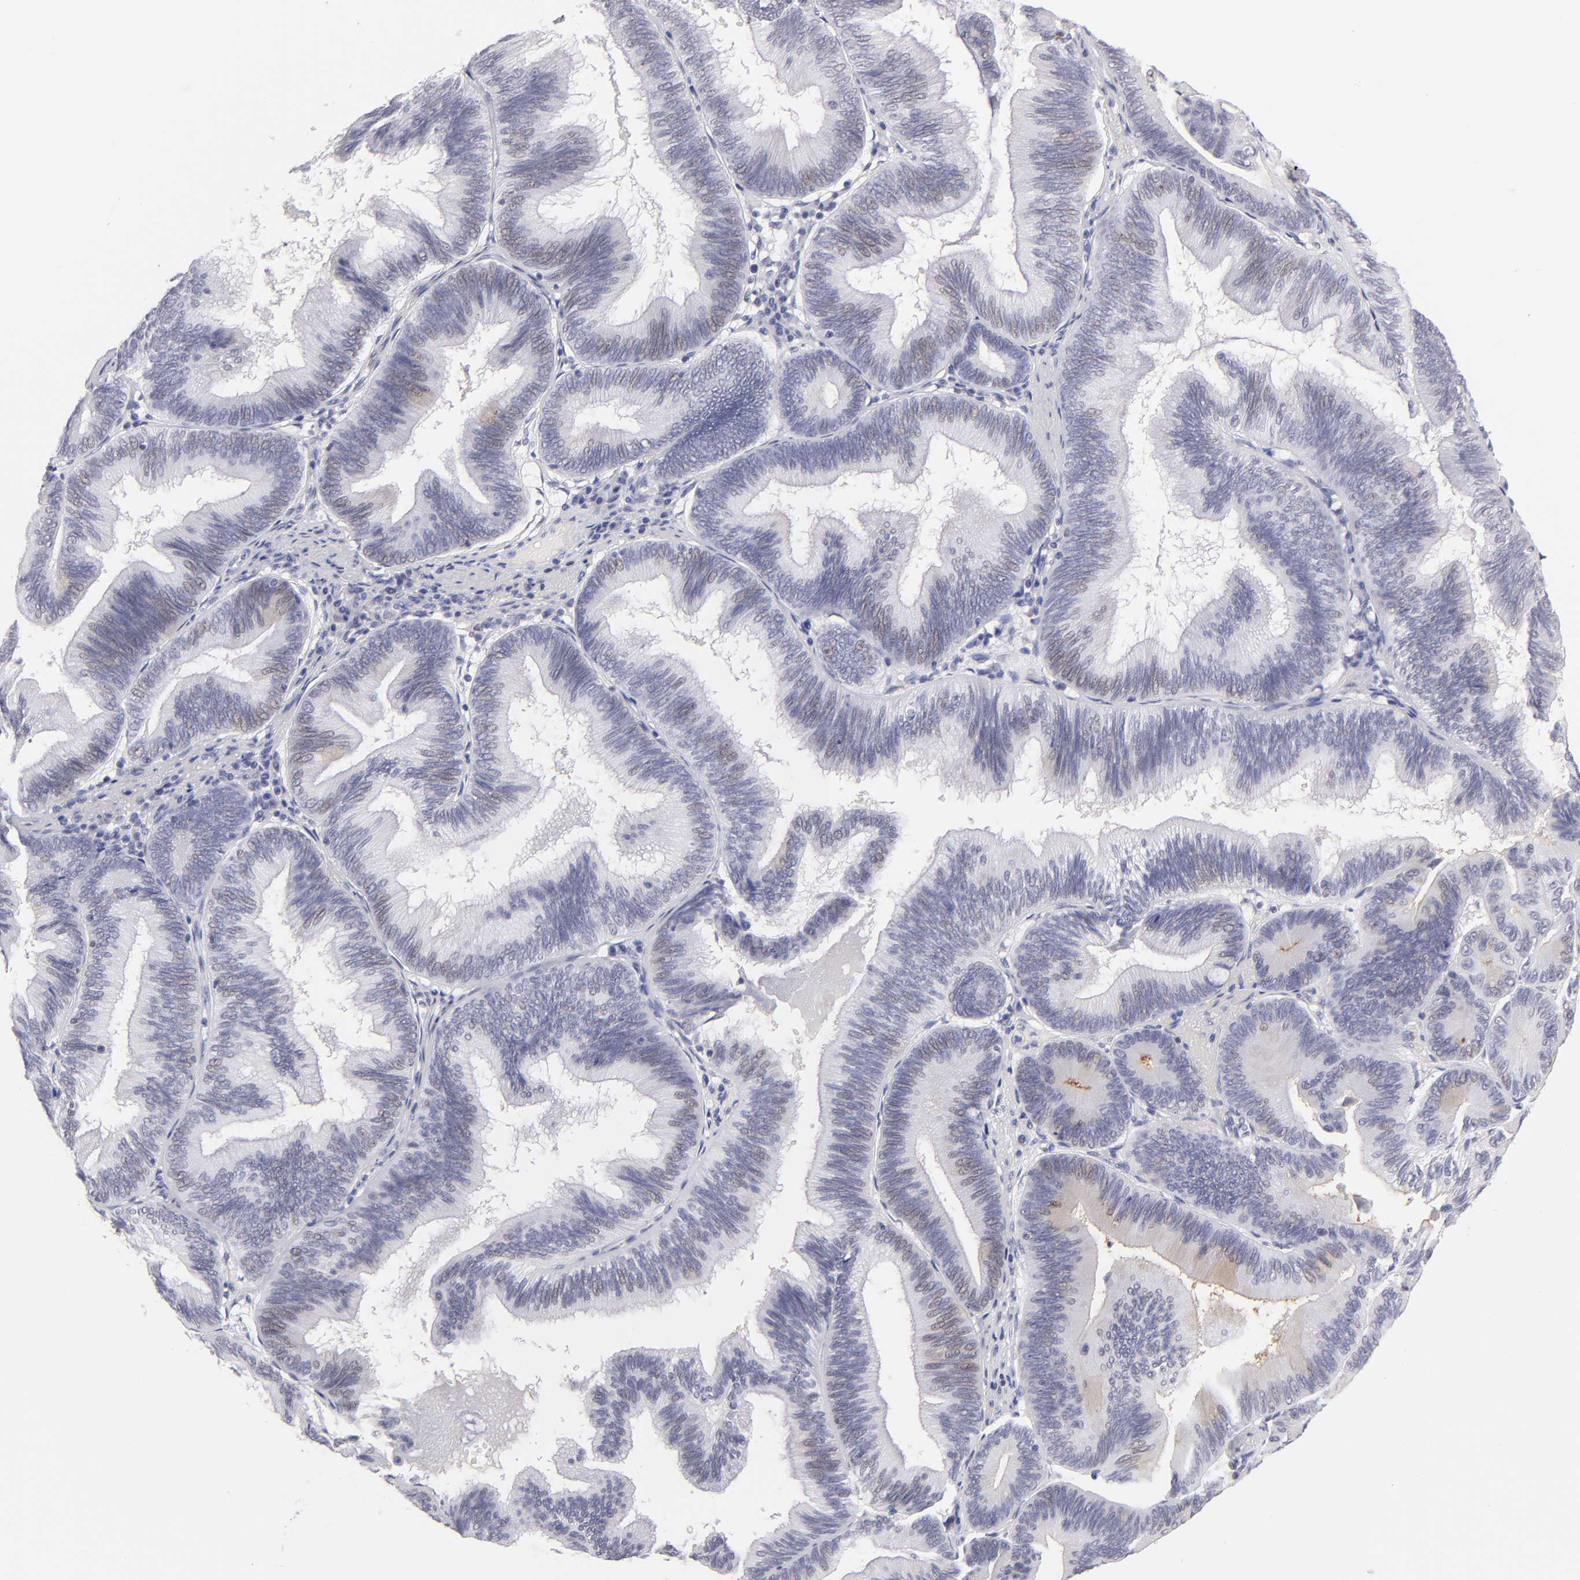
{"staining": {"intensity": "weak", "quantity": "25%-75%", "location": "nuclear"}, "tissue": "pancreatic cancer", "cell_type": "Tumor cells", "image_type": "cancer", "snomed": [{"axis": "morphology", "description": "Adenocarcinoma, NOS"}, {"axis": "topography", "description": "Pancreas"}], "caption": "Immunohistochemical staining of human pancreatic cancer (adenocarcinoma) reveals low levels of weak nuclear protein staining in about 25%-75% of tumor cells.", "gene": "TEX11", "patient": {"sex": "male", "age": 82}}